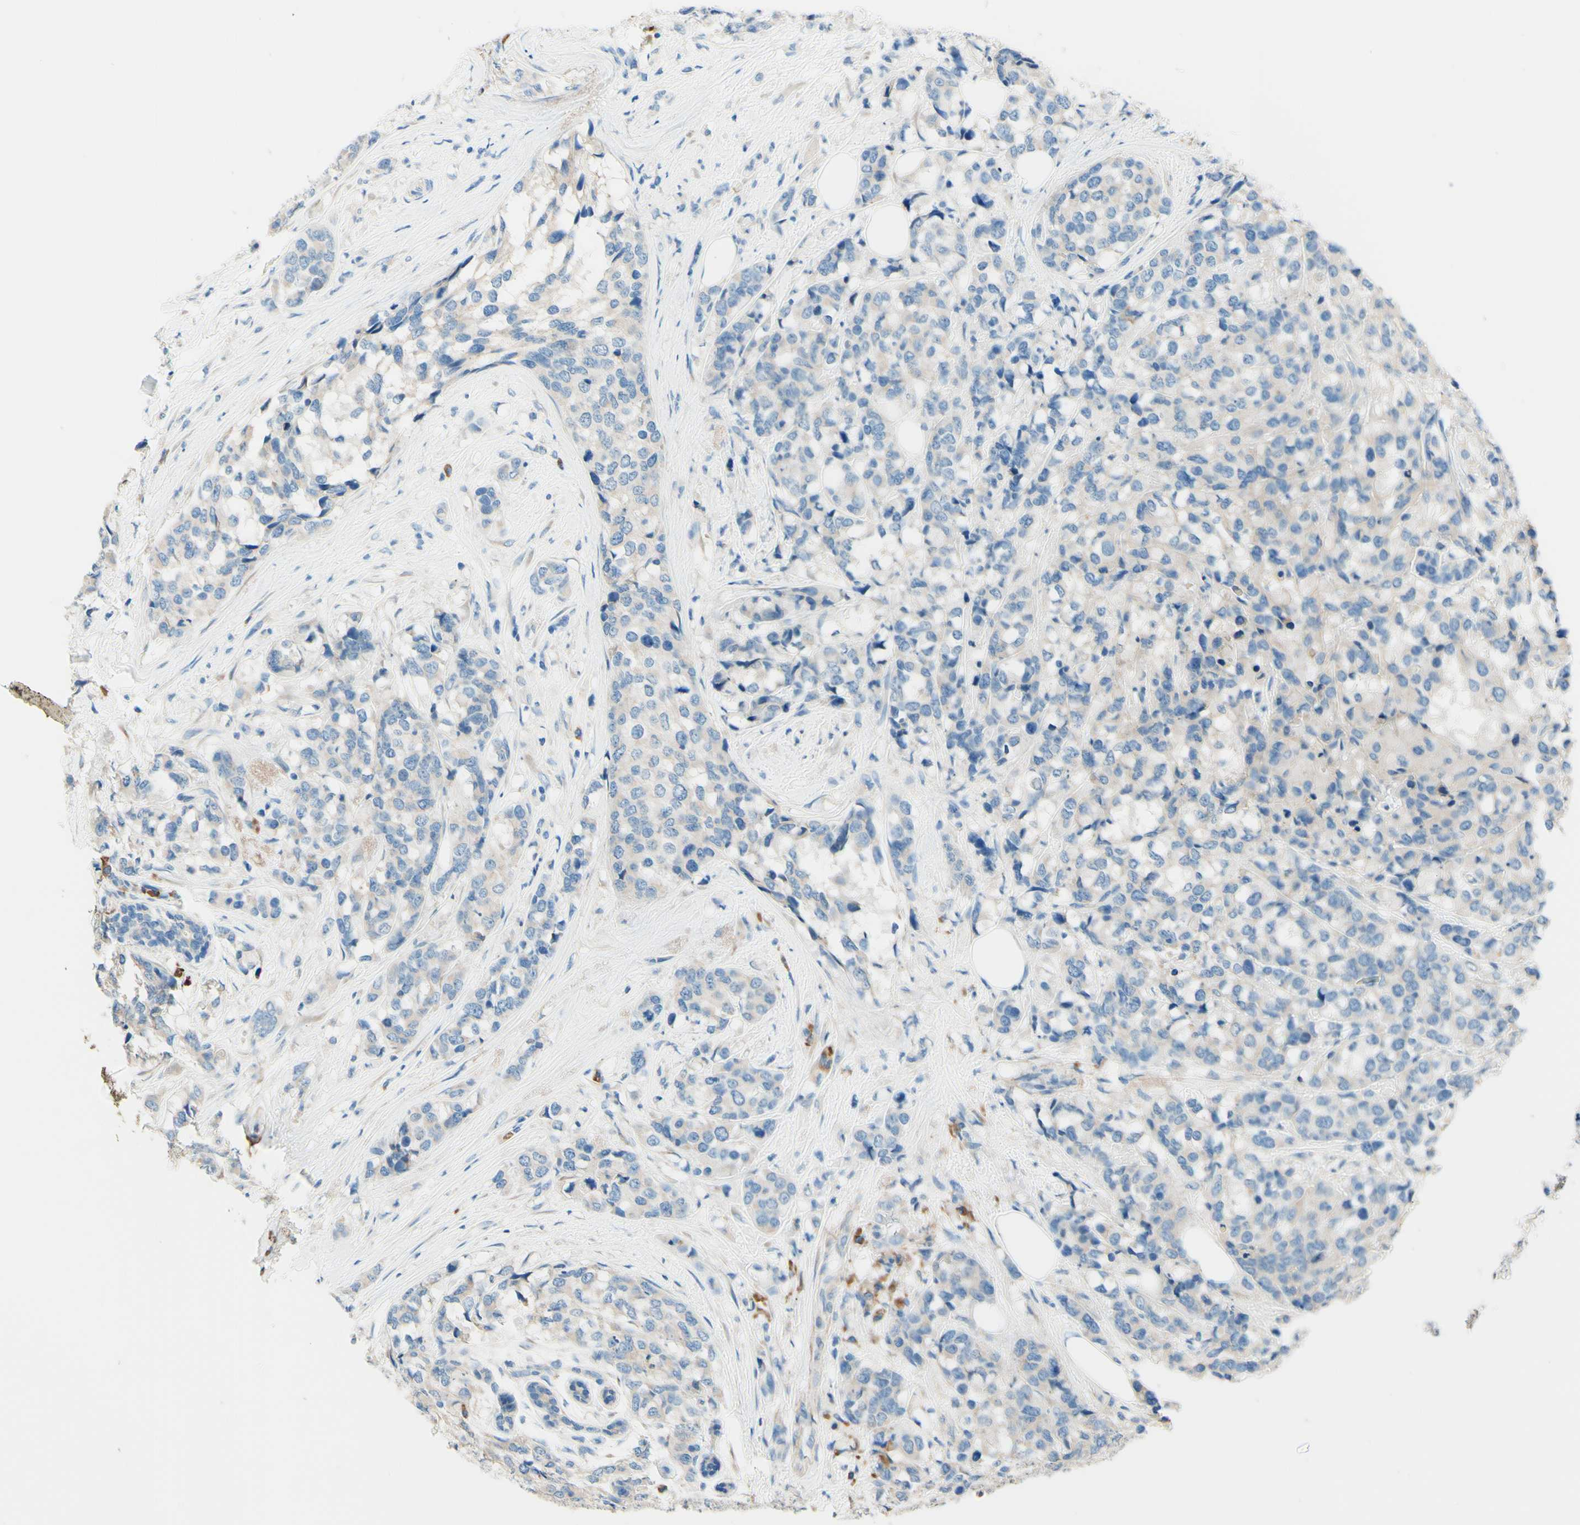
{"staining": {"intensity": "weak", "quantity": "25%-75%", "location": "cytoplasmic/membranous"}, "tissue": "breast cancer", "cell_type": "Tumor cells", "image_type": "cancer", "snomed": [{"axis": "morphology", "description": "Lobular carcinoma"}, {"axis": "topography", "description": "Breast"}], "caption": "Lobular carcinoma (breast) stained with a protein marker shows weak staining in tumor cells.", "gene": "PASD1", "patient": {"sex": "female", "age": 59}}